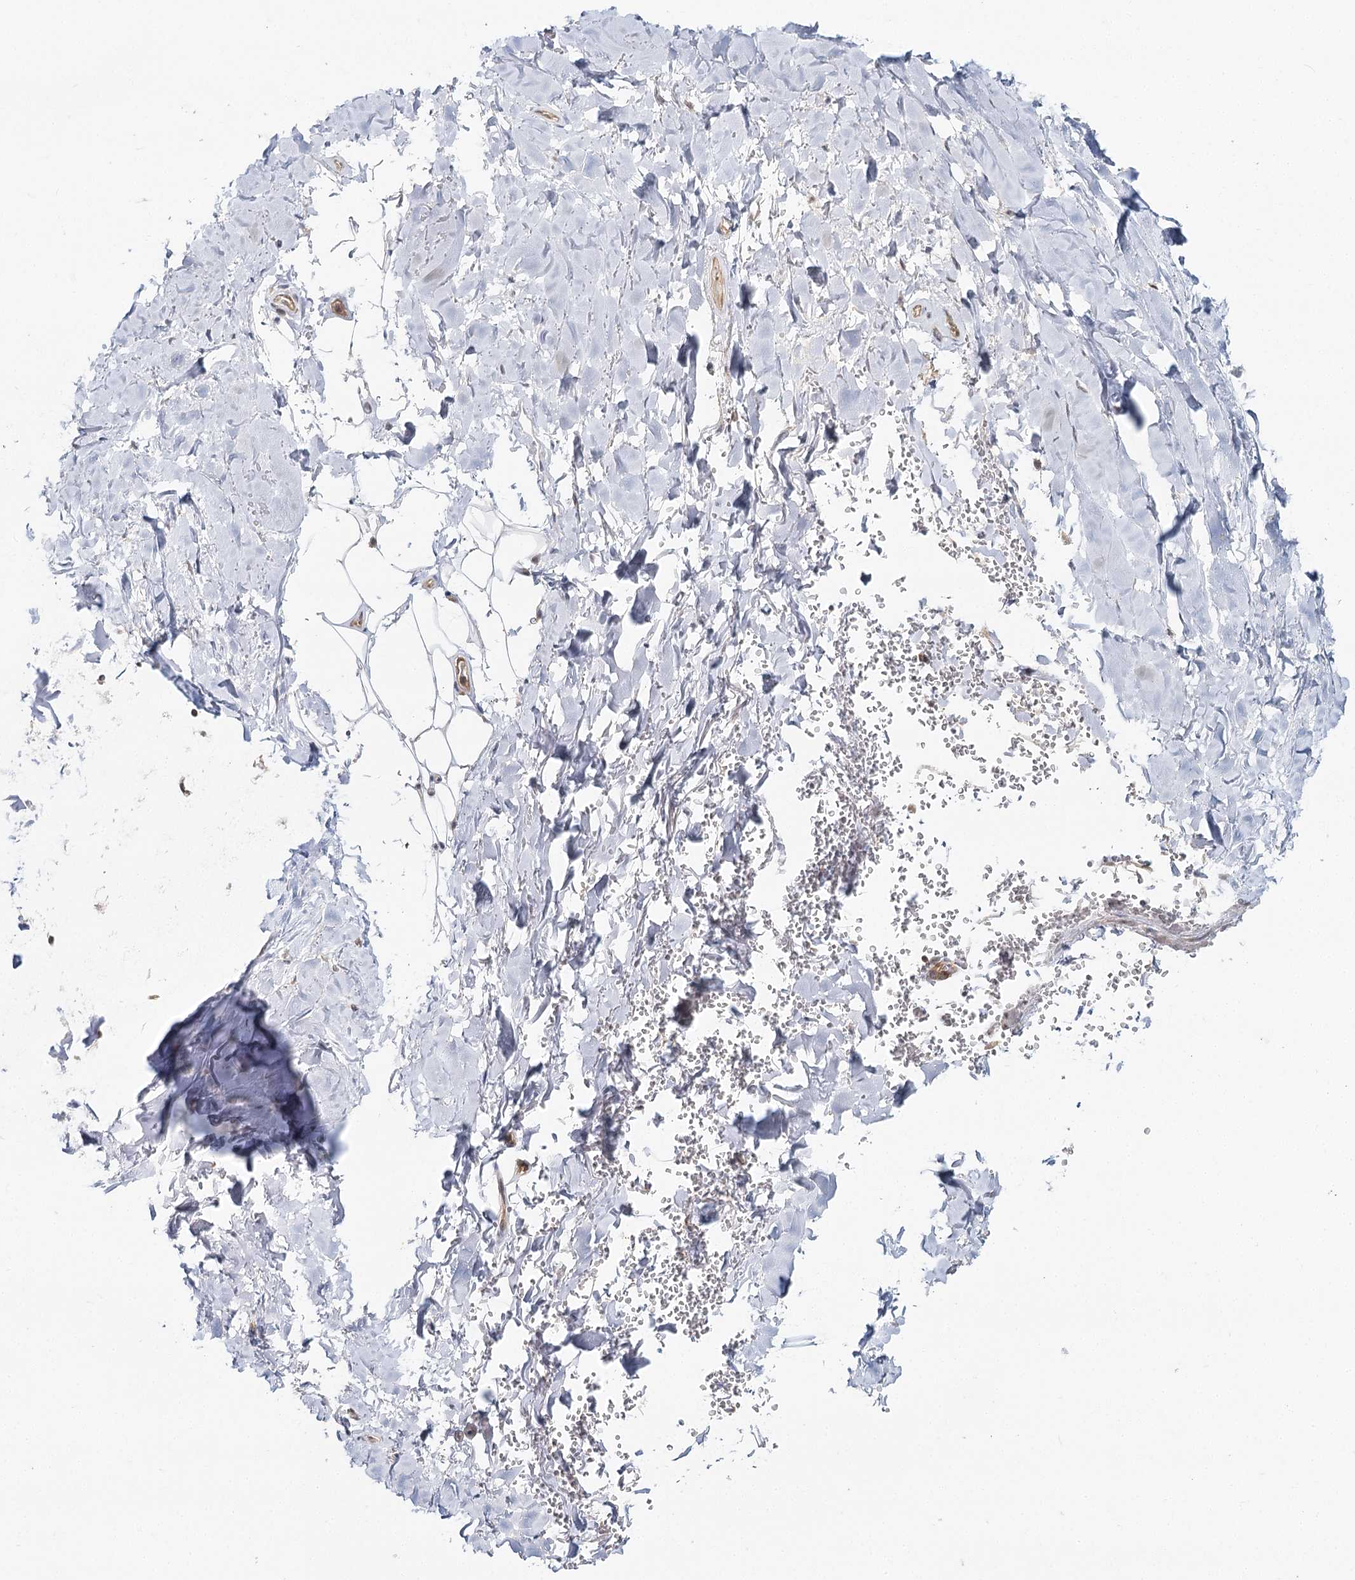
{"staining": {"intensity": "negative", "quantity": "none", "location": "none"}, "tissue": "adipose tissue", "cell_type": "Adipocytes", "image_type": "normal", "snomed": [{"axis": "morphology", "description": "Normal tissue, NOS"}, {"axis": "topography", "description": "Cartilage tissue"}], "caption": "This is an immunohistochemistry (IHC) image of unremarkable adipose tissue. There is no positivity in adipocytes.", "gene": "FAM120B", "patient": {"sex": "female", "age": 63}}